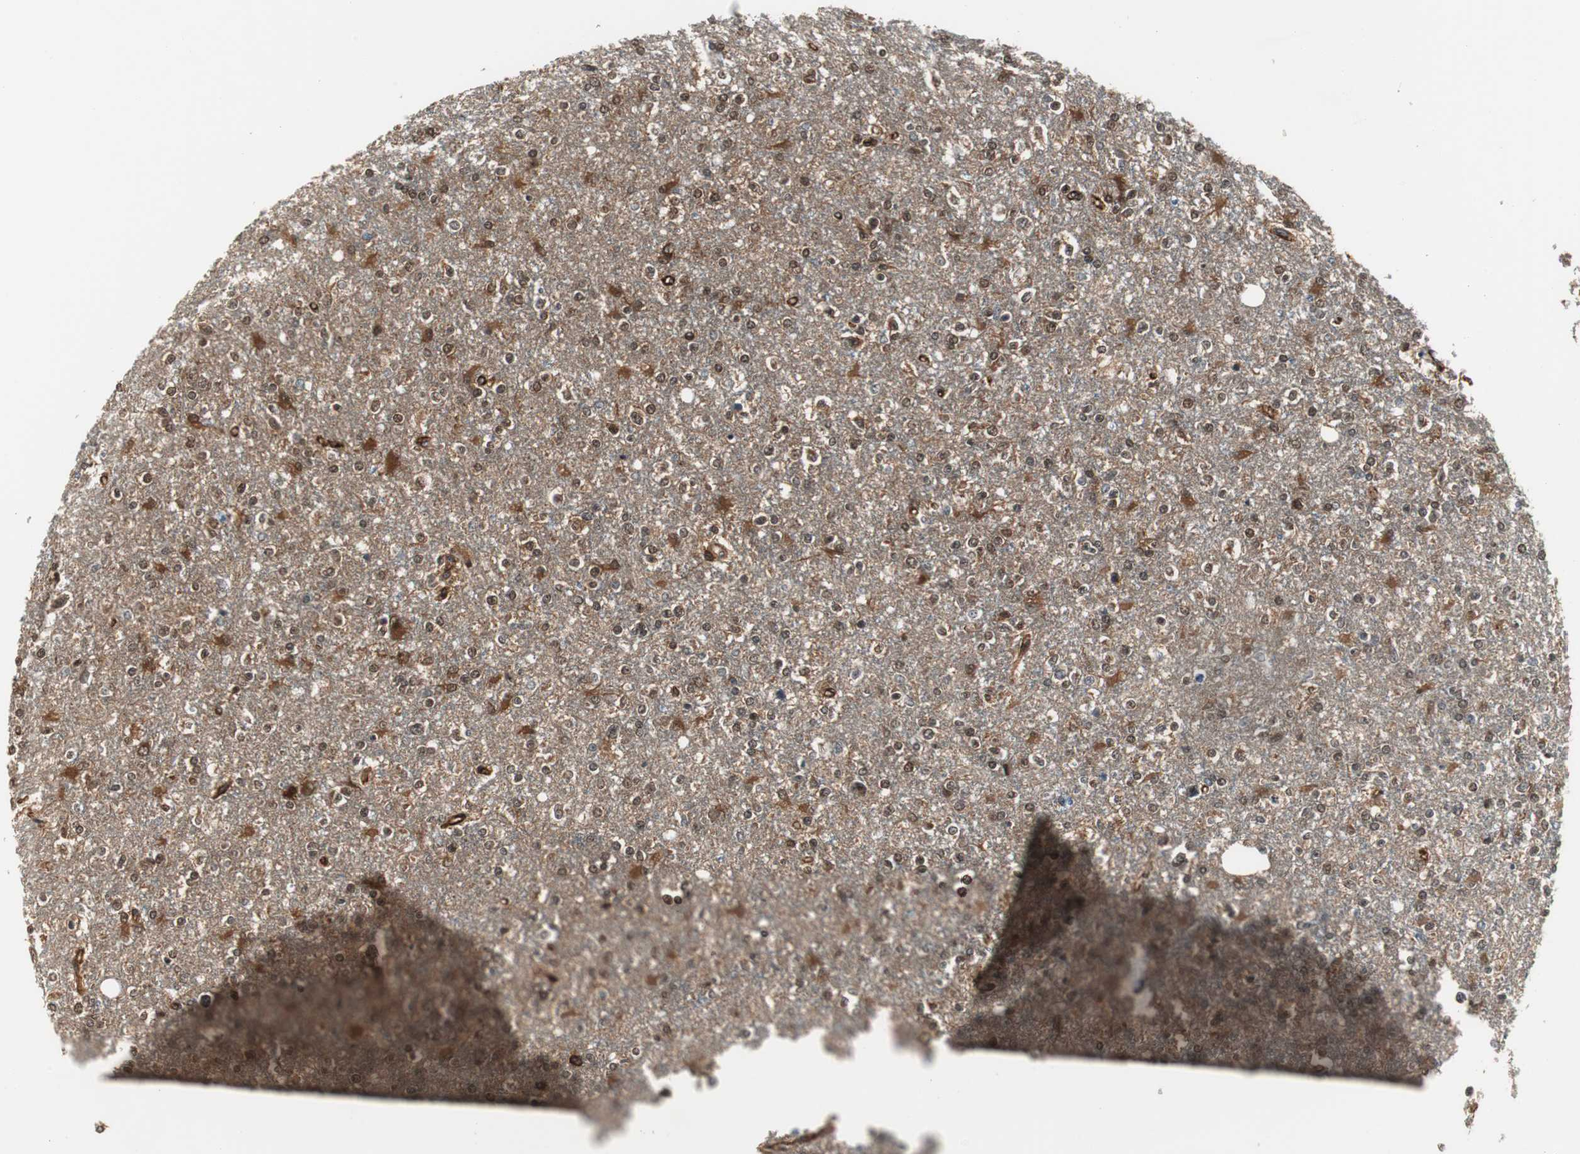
{"staining": {"intensity": "moderate", "quantity": ">75%", "location": "cytoplasmic/membranous"}, "tissue": "glioma", "cell_type": "Tumor cells", "image_type": "cancer", "snomed": [{"axis": "morphology", "description": "Glioma, malignant, High grade"}, {"axis": "topography", "description": "Cerebral cortex"}], "caption": "High-grade glioma (malignant) tissue exhibits moderate cytoplasmic/membranous positivity in approximately >75% of tumor cells", "gene": "PTPN11", "patient": {"sex": "male", "age": 76}}